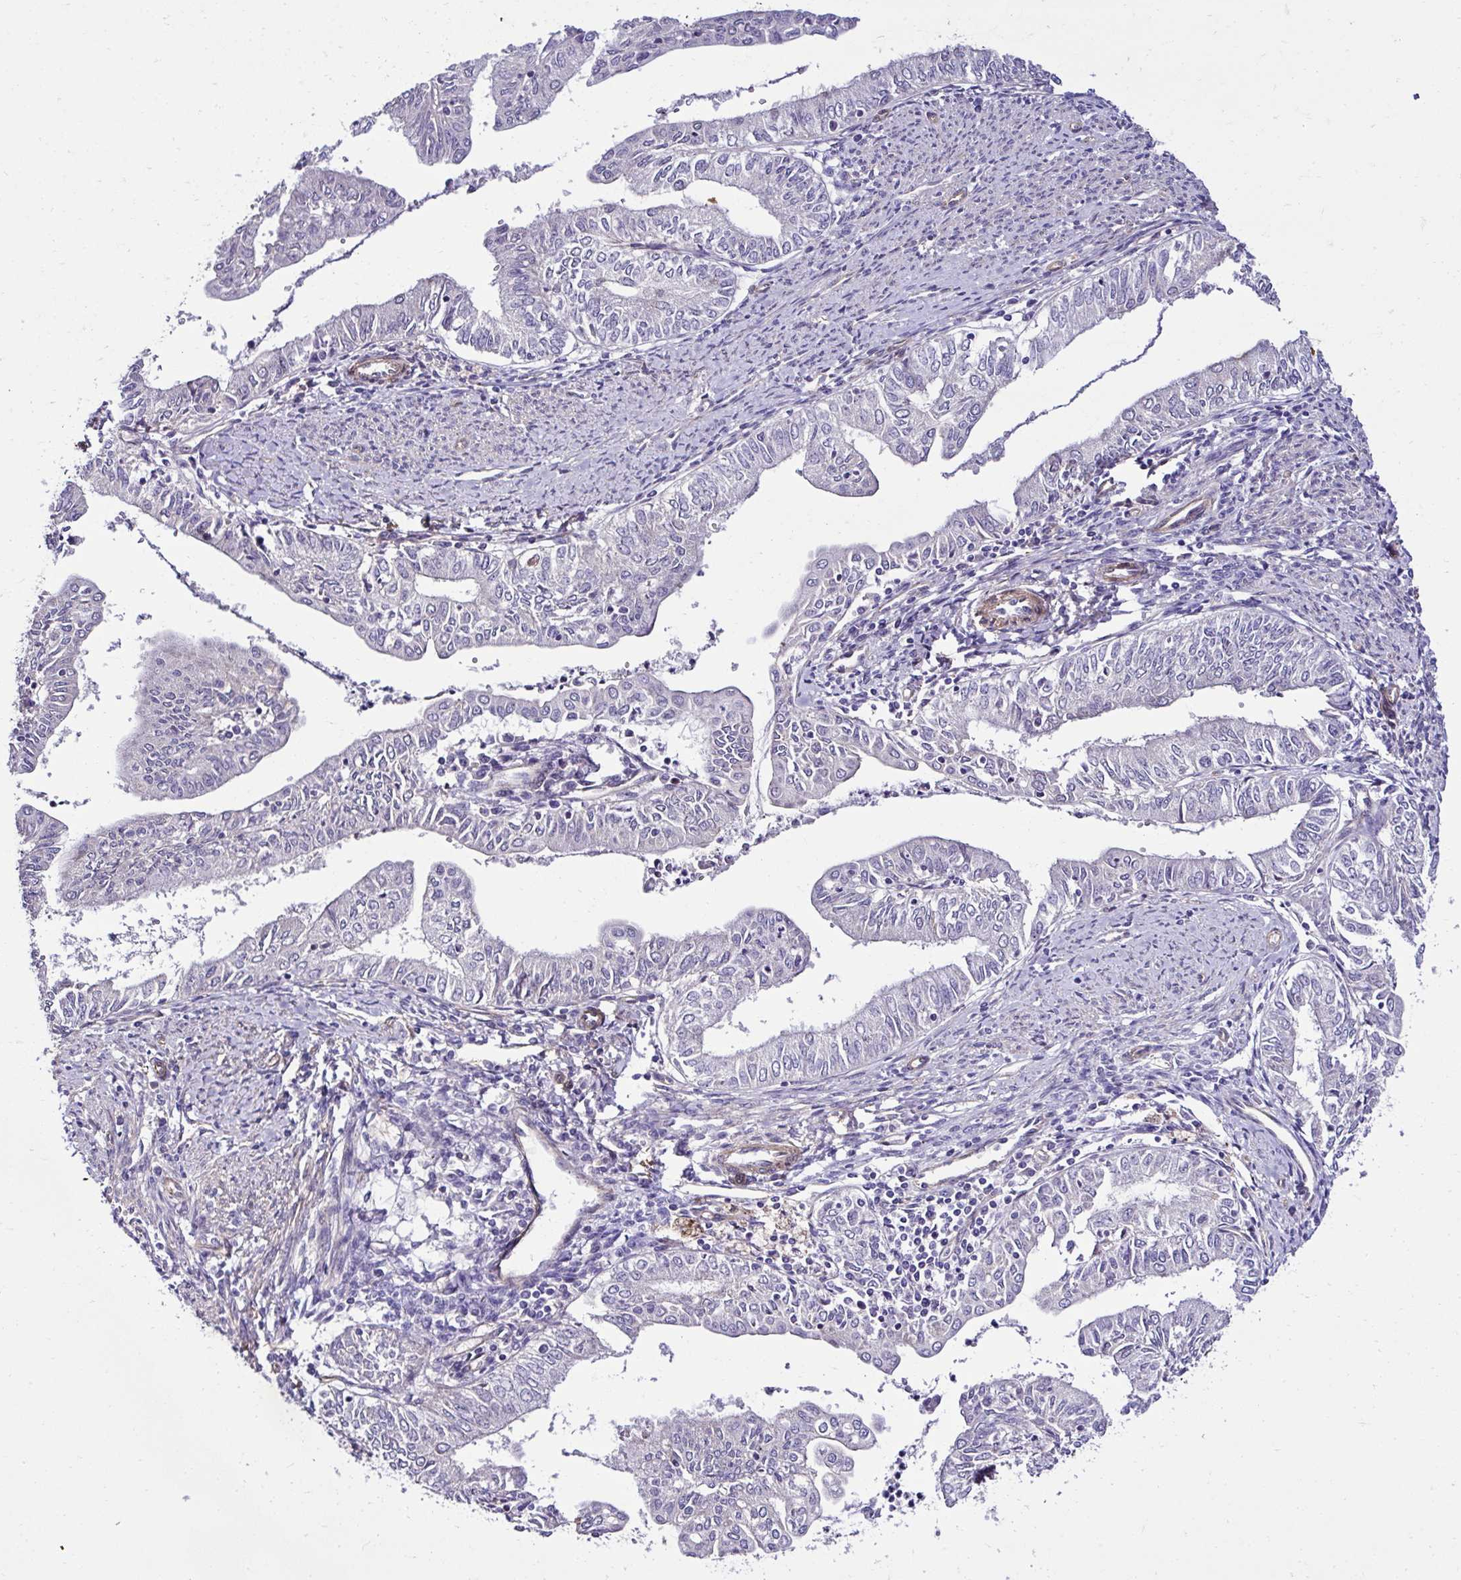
{"staining": {"intensity": "negative", "quantity": "none", "location": "none"}, "tissue": "endometrial cancer", "cell_type": "Tumor cells", "image_type": "cancer", "snomed": [{"axis": "morphology", "description": "Adenocarcinoma, NOS"}, {"axis": "topography", "description": "Endometrium"}], "caption": "The micrograph shows no significant expression in tumor cells of endometrial adenocarcinoma.", "gene": "TRIM52", "patient": {"sex": "female", "age": 66}}